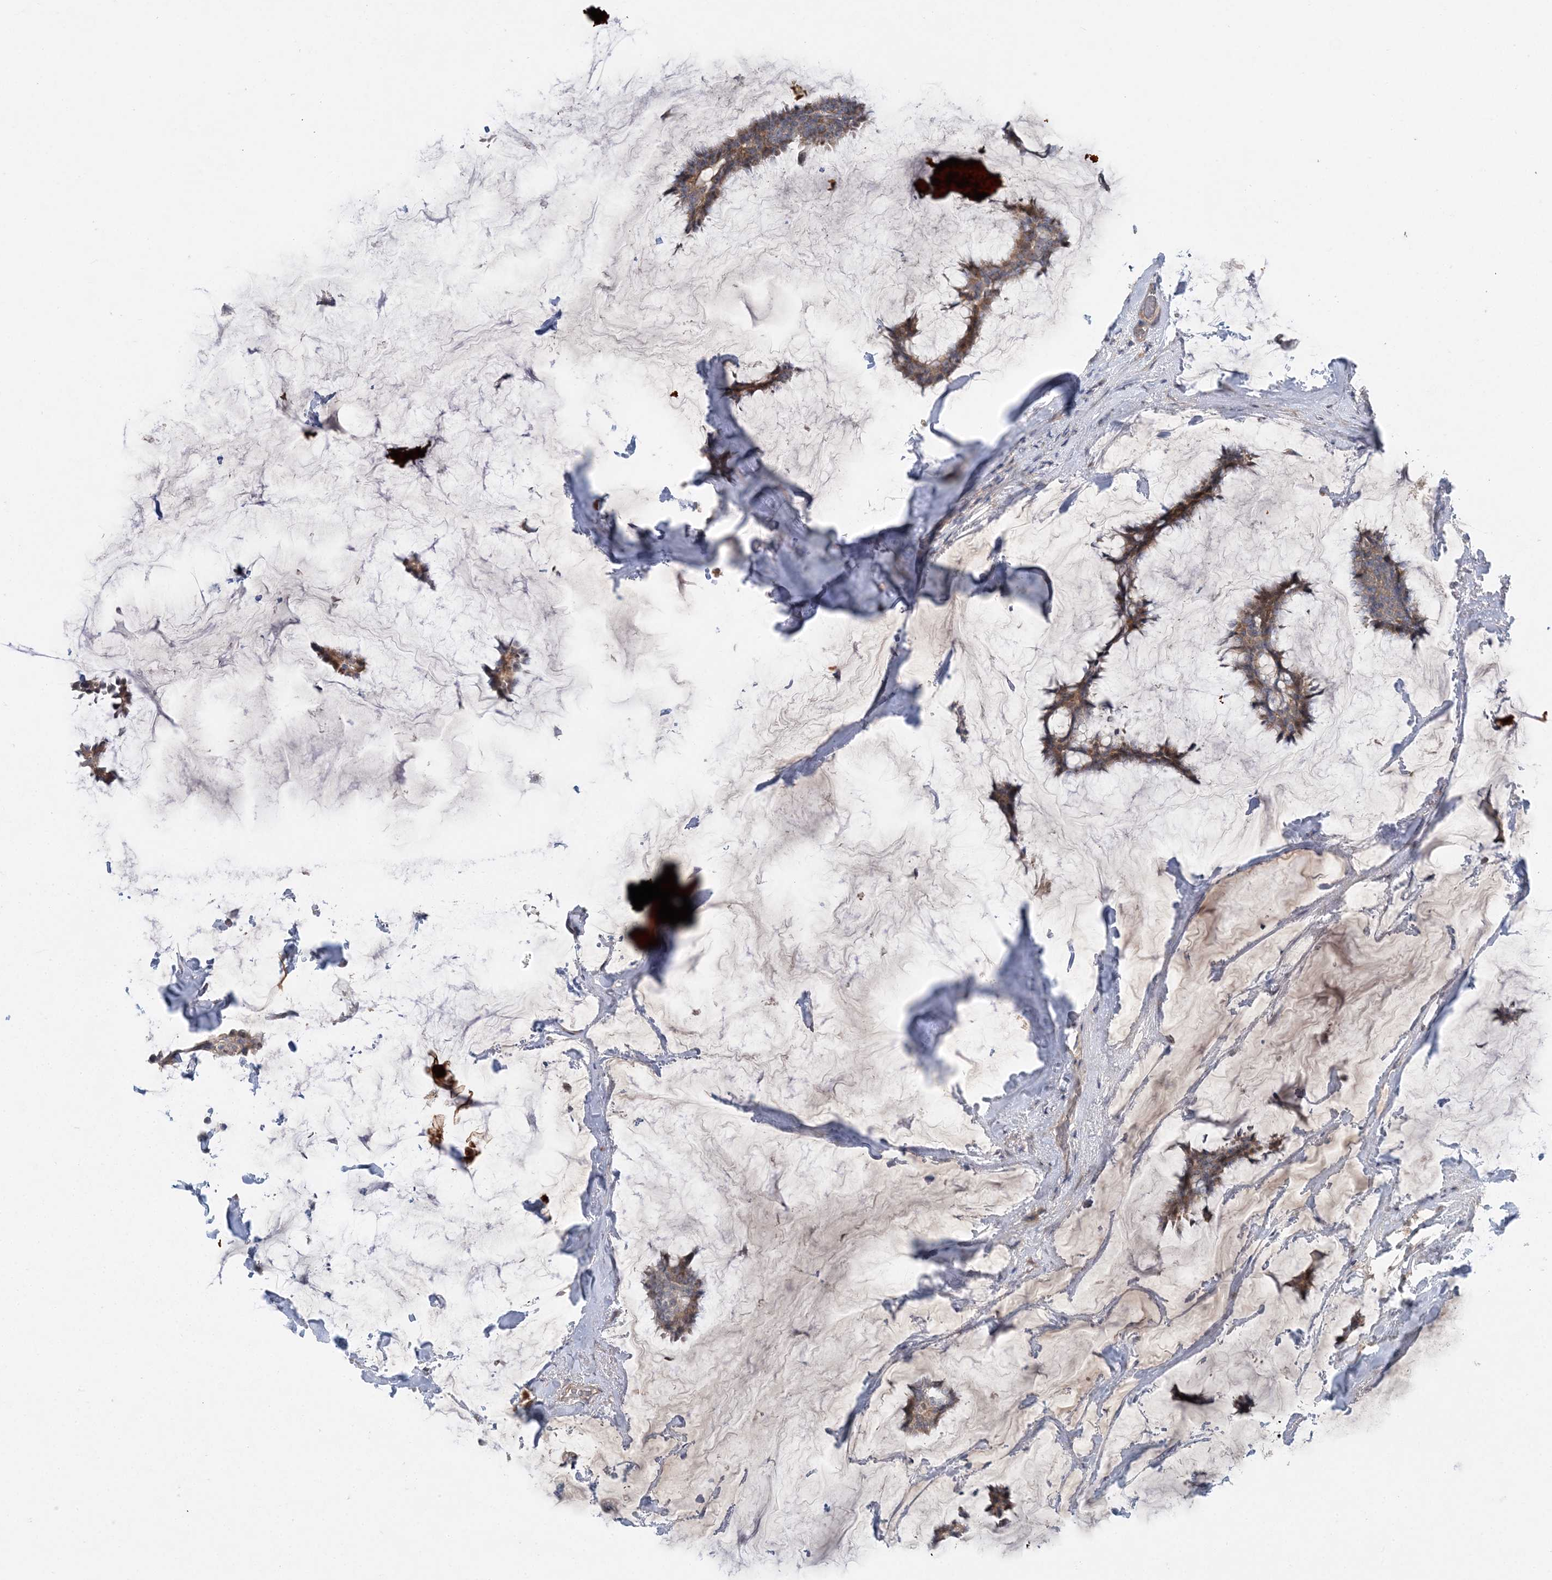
{"staining": {"intensity": "moderate", "quantity": ">75%", "location": "cytoplasmic/membranous"}, "tissue": "breast cancer", "cell_type": "Tumor cells", "image_type": "cancer", "snomed": [{"axis": "morphology", "description": "Duct carcinoma"}, {"axis": "topography", "description": "Breast"}], "caption": "A histopathology image of human breast invasive ductal carcinoma stained for a protein exhibits moderate cytoplasmic/membranous brown staining in tumor cells. (DAB (3,3'-diaminobenzidine) IHC with brightfield microscopy, high magnification).", "gene": "SLC4A10", "patient": {"sex": "female", "age": 93}}